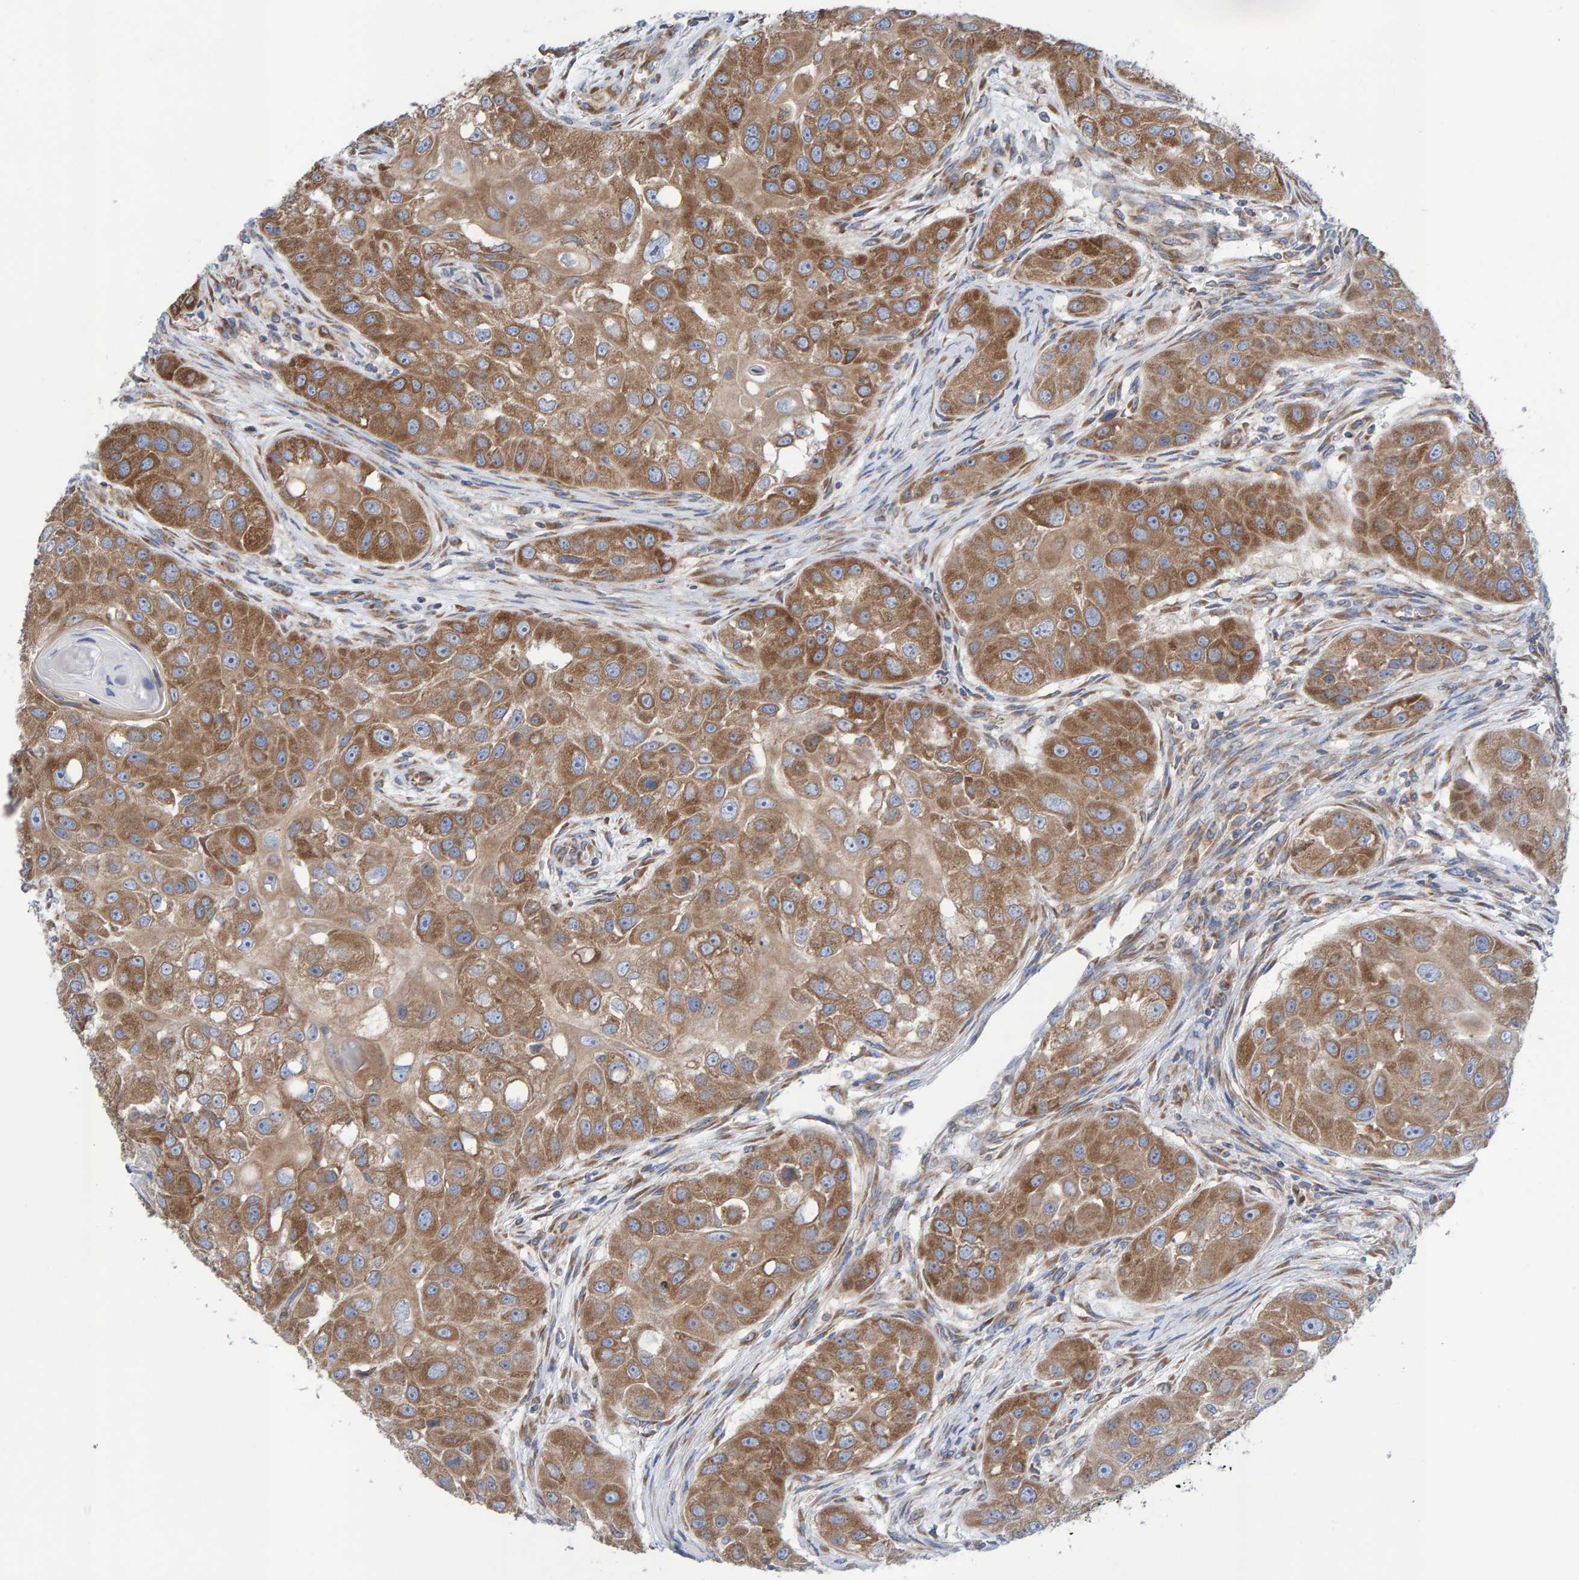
{"staining": {"intensity": "moderate", "quantity": ">75%", "location": "cytoplasmic/membranous"}, "tissue": "head and neck cancer", "cell_type": "Tumor cells", "image_type": "cancer", "snomed": [{"axis": "morphology", "description": "Normal tissue, NOS"}, {"axis": "morphology", "description": "Squamous cell carcinoma, NOS"}, {"axis": "topography", "description": "Skeletal muscle"}, {"axis": "topography", "description": "Head-Neck"}], "caption": "An immunohistochemistry (IHC) histopathology image of tumor tissue is shown. Protein staining in brown labels moderate cytoplasmic/membranous positivity in head and neck cancer (squamous cell carcinoma) within tumor cells.", "gene": "CDK5RAP3", "patient": {"sex": "male", "age": 51}}